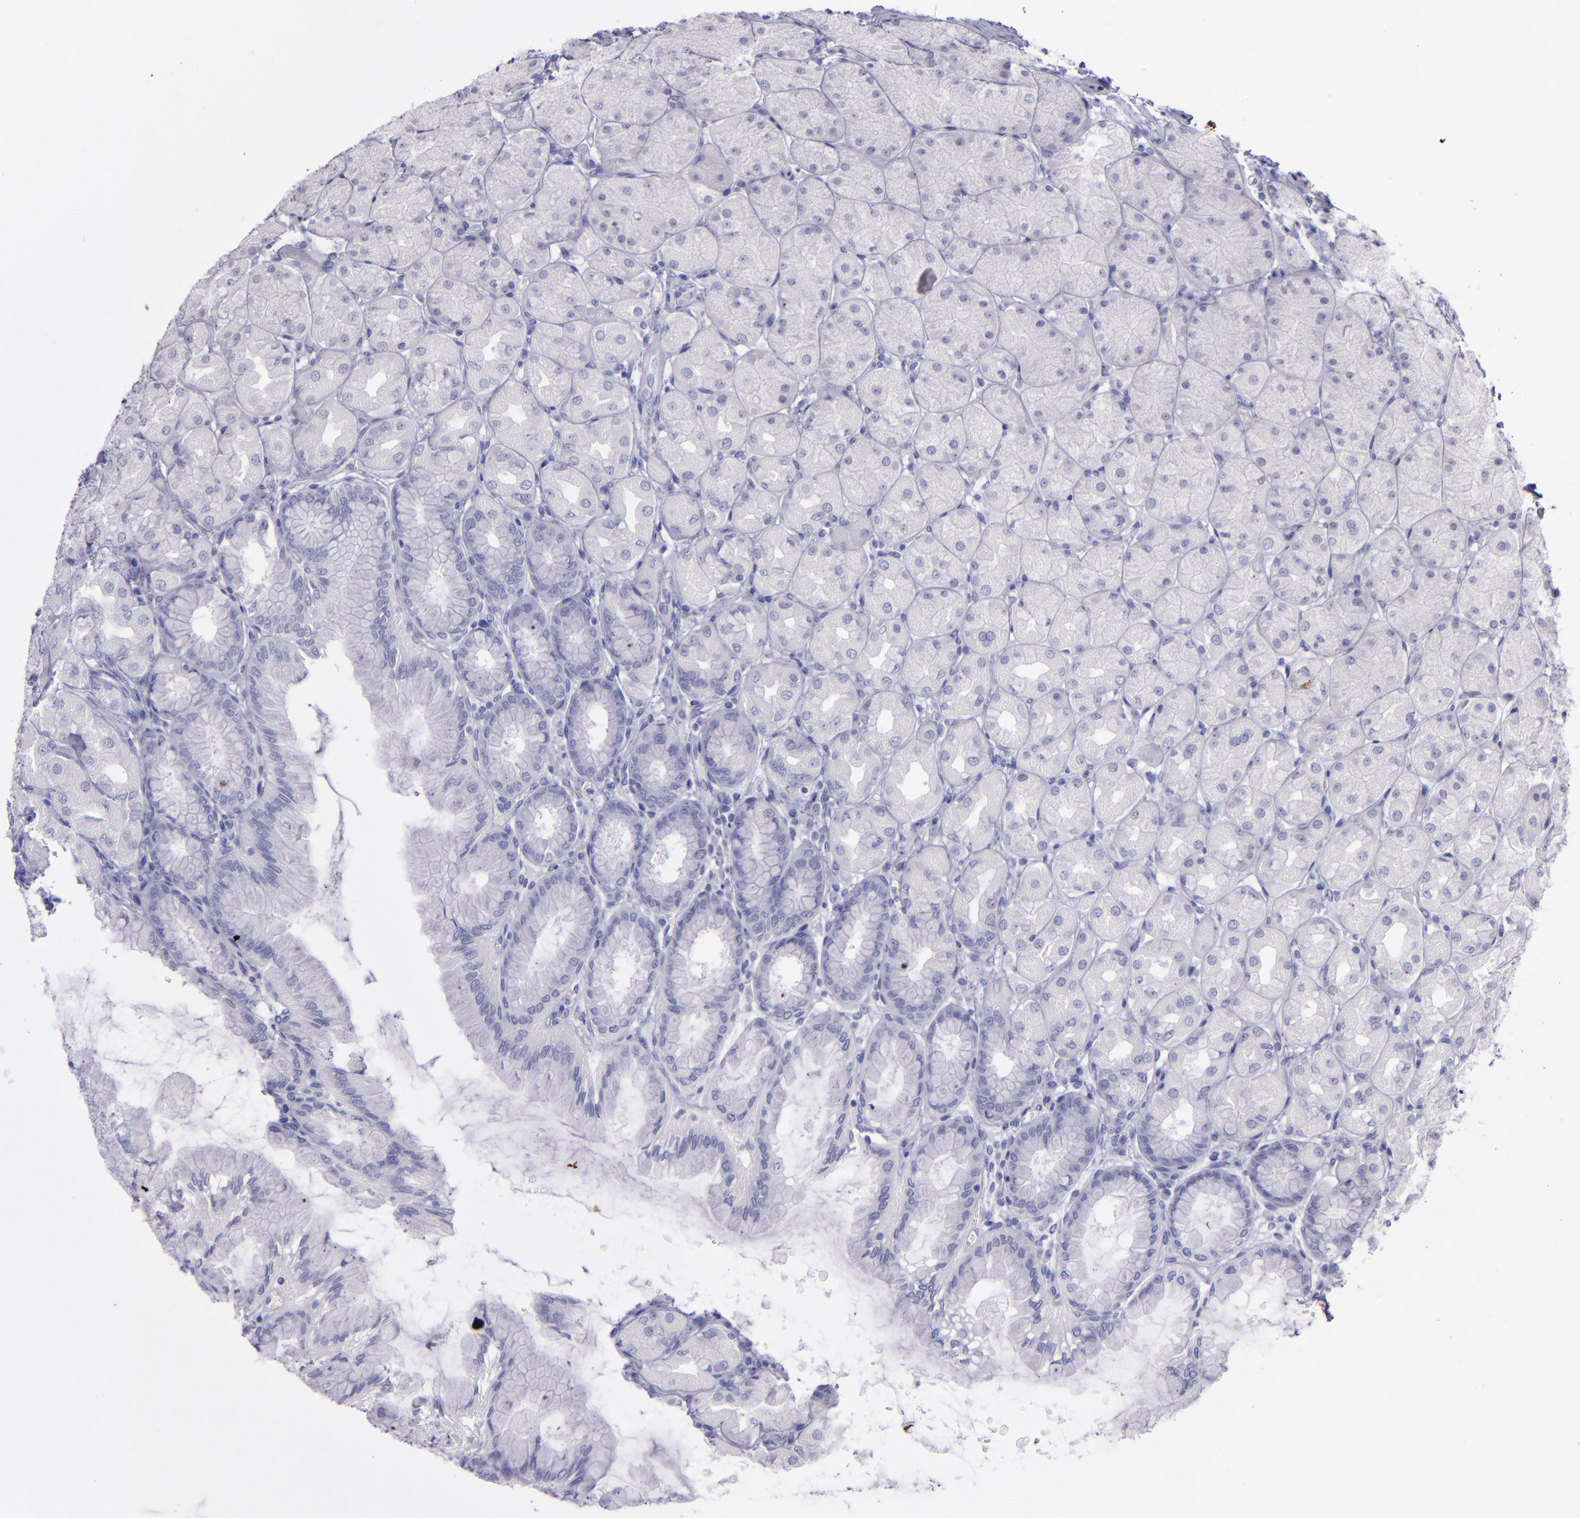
{"staining": {"intensity": "negative", "quantity": "none", "location": "none"}, "tissue": "stomach", "cell_type": "Glandular cells", "image_type": "normal", "snomed": [{"axis": "morphology", "description": "Normal tissue, NOS"}, {"axis": "topography", "description": "Stomach, upper"}], "caption": "Immunohistochemistry image of normal stomach stained for a protein (brown), which reveals no positivity in glandular cells.", "gene": "TNNT3", "patient": {"sex": "female", "age": 56}}